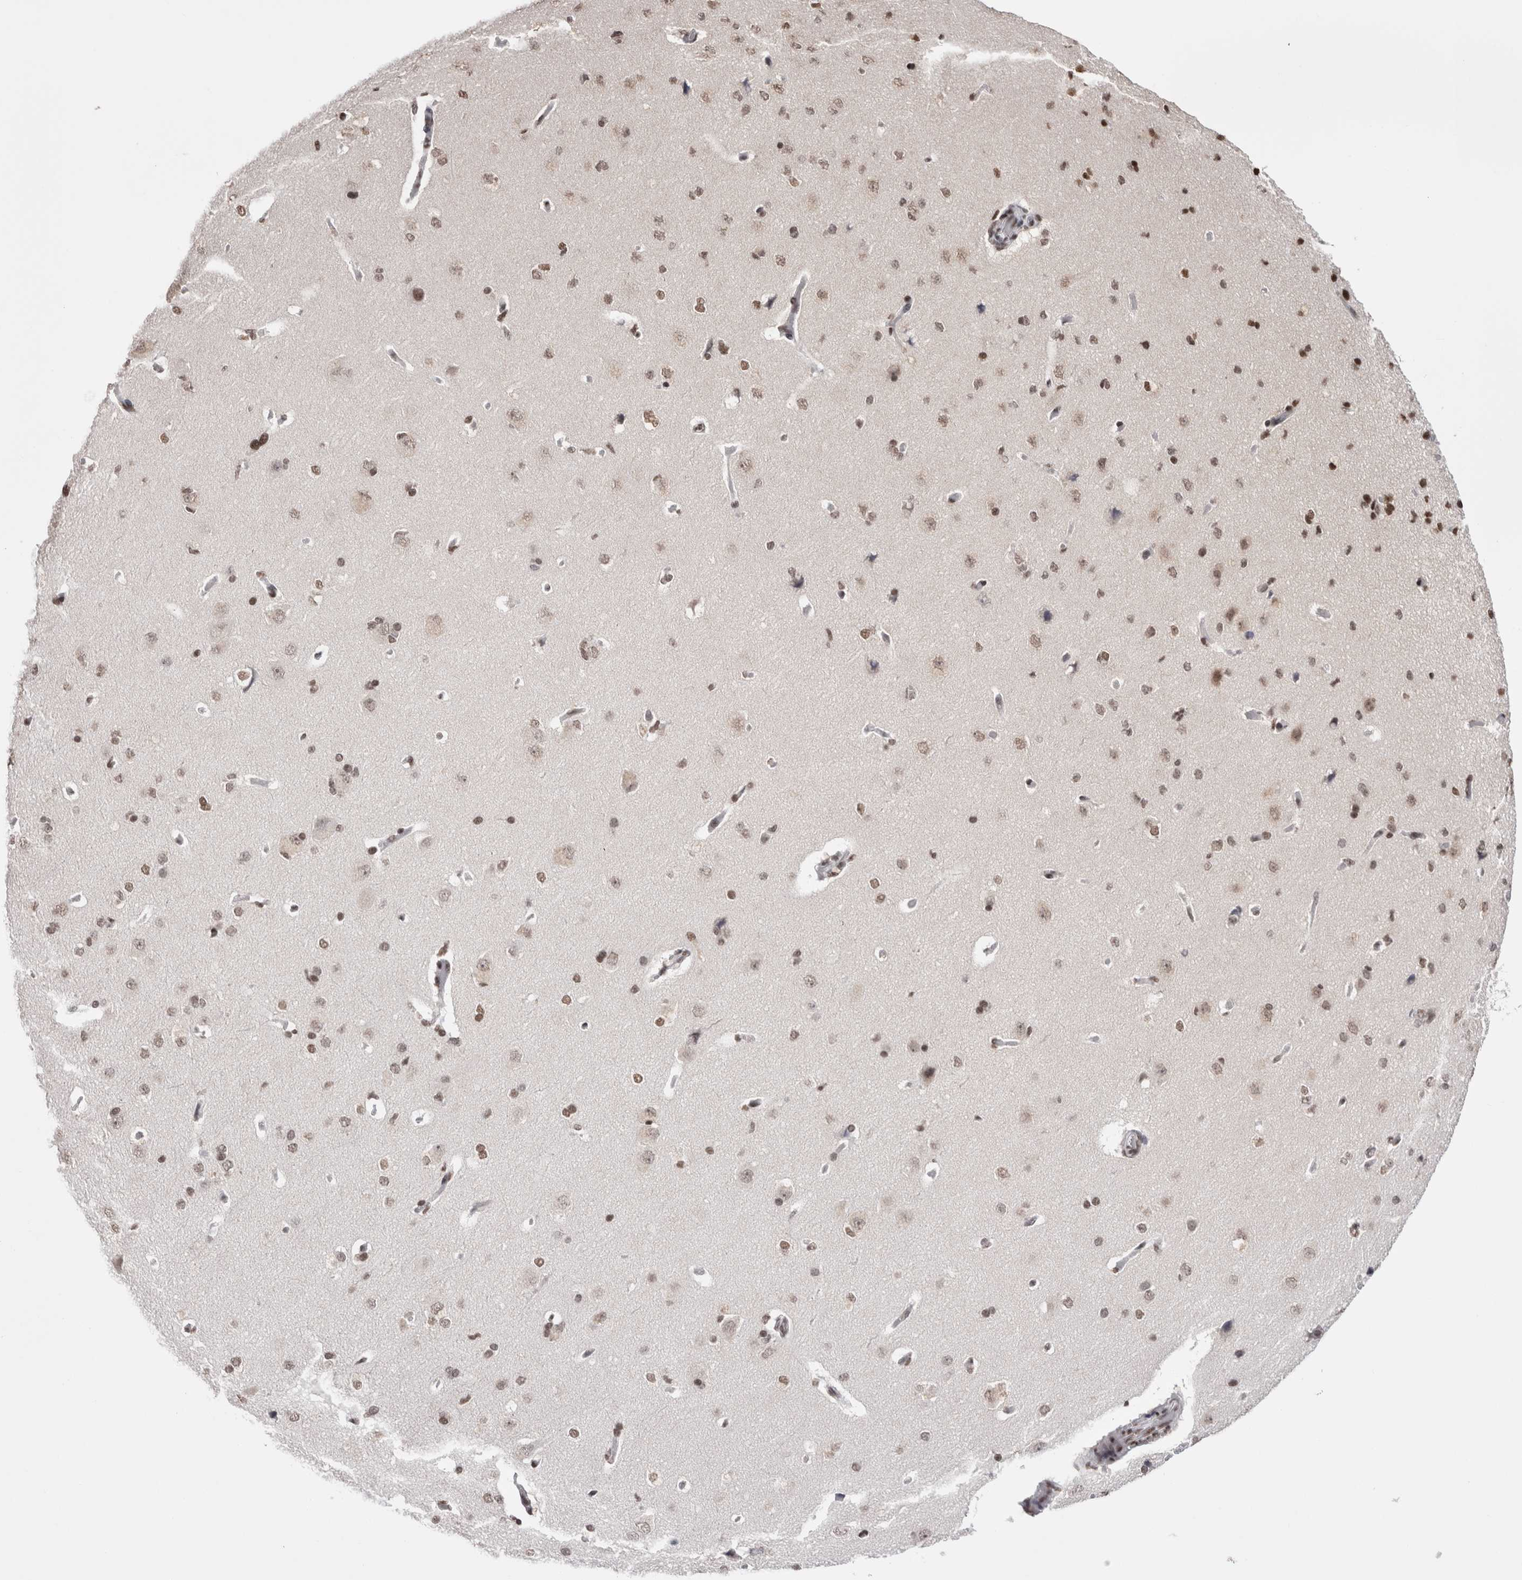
{"staining": {"intensity": "moderate", "quantity": ">75%", "location": "nuclear"}, "tissue": "cerebral cortex", "cell_type": "Endothelial cells", "image_type": "normal", "snomed": [{"axis": "morphology", "description": "Normal tissue, NOS"}, {"axis": "topography", "description": "Cerebral cortex"}], "caption": "Brown immunohistochemical staining in benign cerebral cortex reveals moderate nuclear positivity in approximately >75% of endothelial cells.", "gene": "SMC1A", "patient": {"sex": "male", "age": 62}}